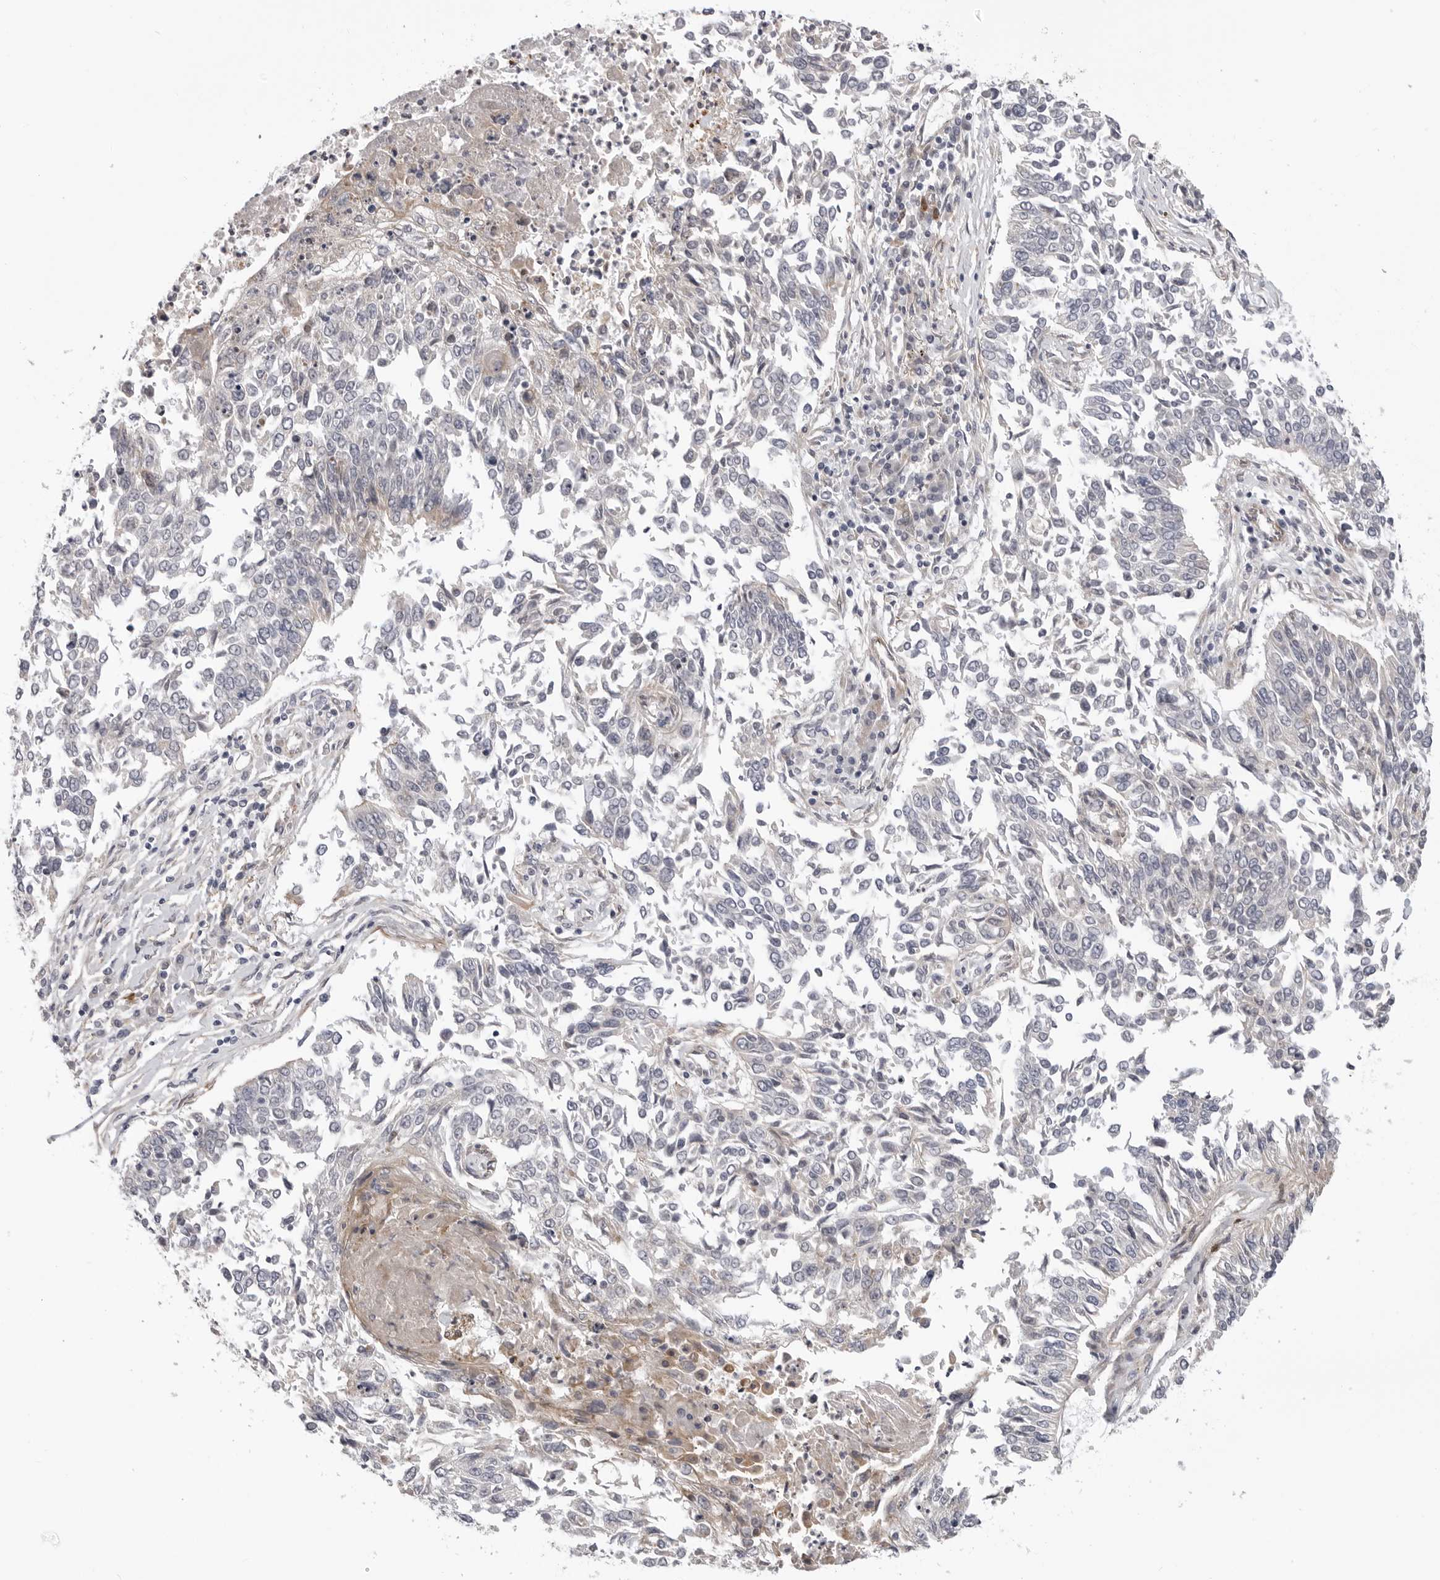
{"staining": {"intensity": "negative", "quantity": "none", "location": "none"}, "tissue": "lung cancer", "cell_type": "Tumor cells", "image_type": "cancer", "snomed": [{"axis": "morphology", "description": "Normal tissue, NOS"}, {"axis": "morphology", "description": "Squamous cell carcinoma, NOS"}, {"axis": "topography", "description": "Cartilage tissue"}, {"axis": "topography", "description": "Bronchus"}, {"axis": "topography", "description": "Lung"}, {"axis": "topography", "description": "Peripheral nerve tissue"}], "caption": "A photomicrograph of lung squamous cell carcinoma stained for a protein displays no brown staining in tumor cells.", "gene": "SCP2", "patient": {"sex": "female", "age": 49}}